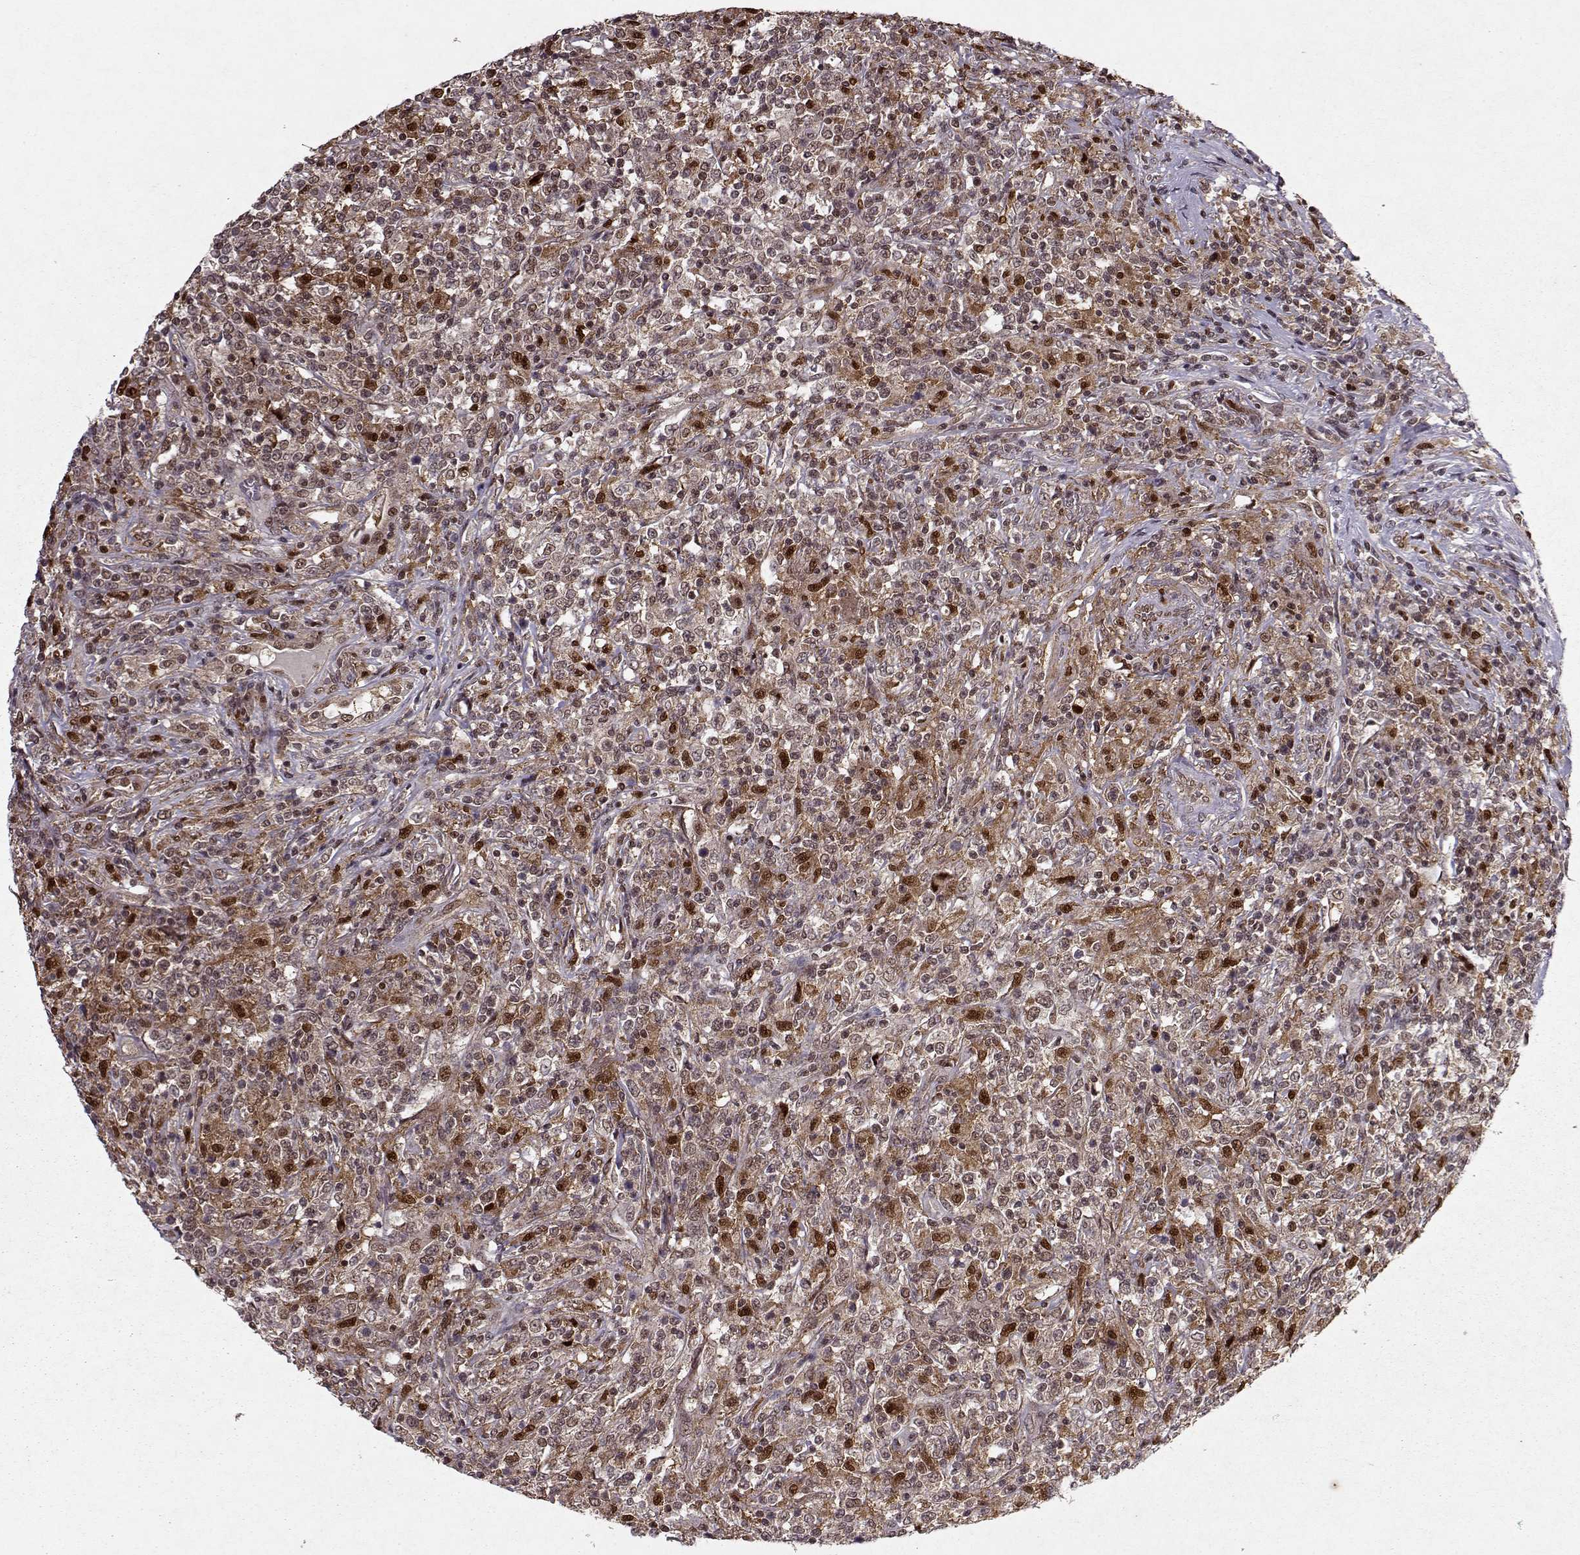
{"staining": {"intensity": "weak", "quantity": ">75%", "location": "cytoplasmic/membranous"}, "tissue": "lymphoma", "cell_type": "Tumor cells", "image_type": "cancer", "snomed": [{"axis": "morphology", "description": "Malignant lymphoma, non-Hodgkin's type, High grade"}, {"axis": "topography", "description": "Lung"}], "caption": "Protein expression analysis of high-grade malignant lymphoma, non-Hodgkin's type reveals weak cytoplasmic/membranous staining in approximately >75% of tumor cells.", "gene": "PSMA7", "patient": {"sex": "male", "age": 79}}